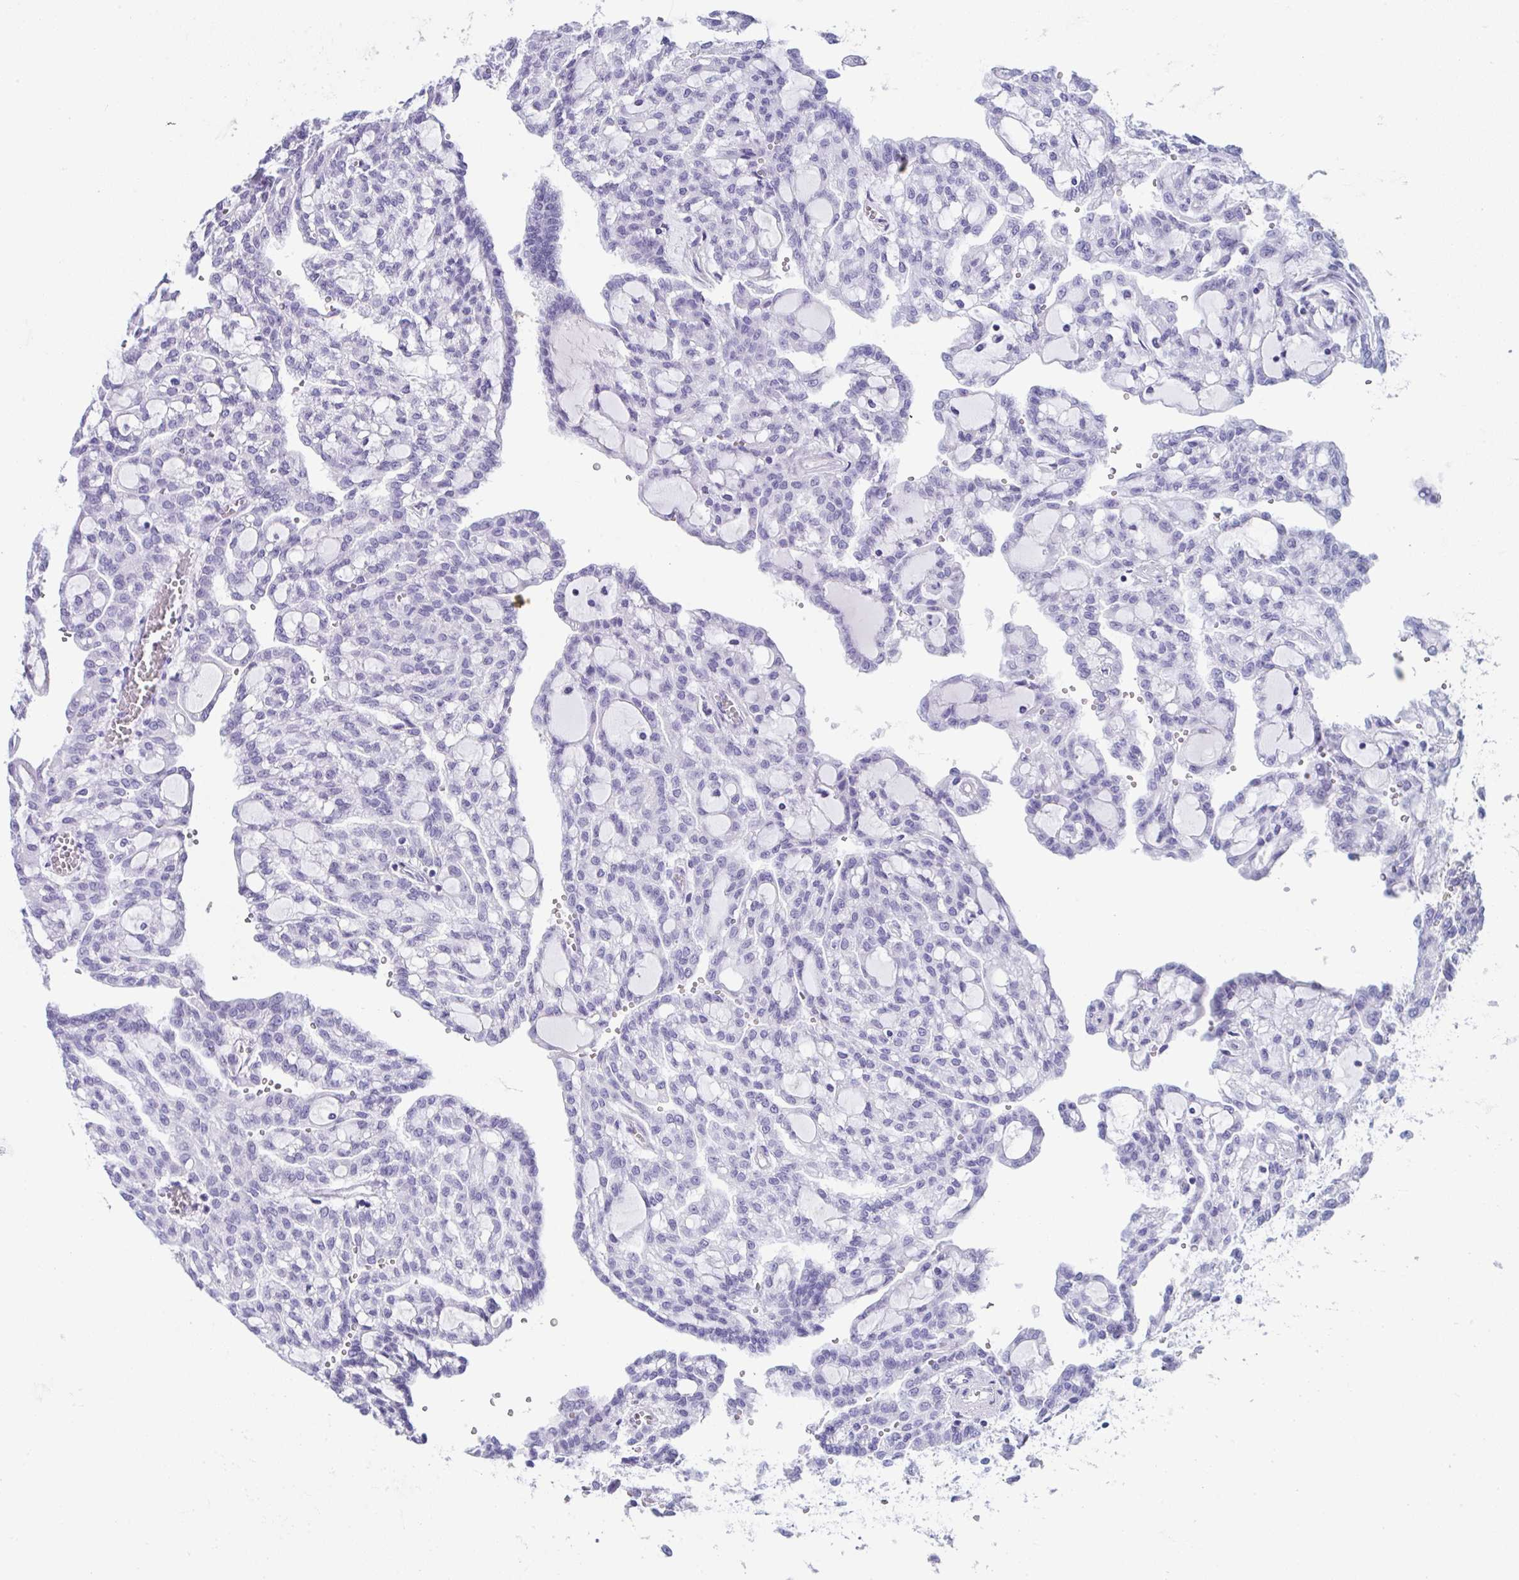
{"staining": {"intensity": "negative", "quantity": "none", "location": "none"}, "tissue": "renal cancer", "cell_type": "Tumor cells", "image_type": "cancer", "snomed": [{"axis": "morphology", "description": "Adenocarcinoma, NOS"}, {"axis": "topography", "description": "Kidney"}], "caption": "A high-resolution photomicrograph shows immunohistochemistry staining of renal cancer, which shows no significant staining in tumor cells.", "gene": "JCHAIN", "patient": {"sex": "male", "age": 63}}